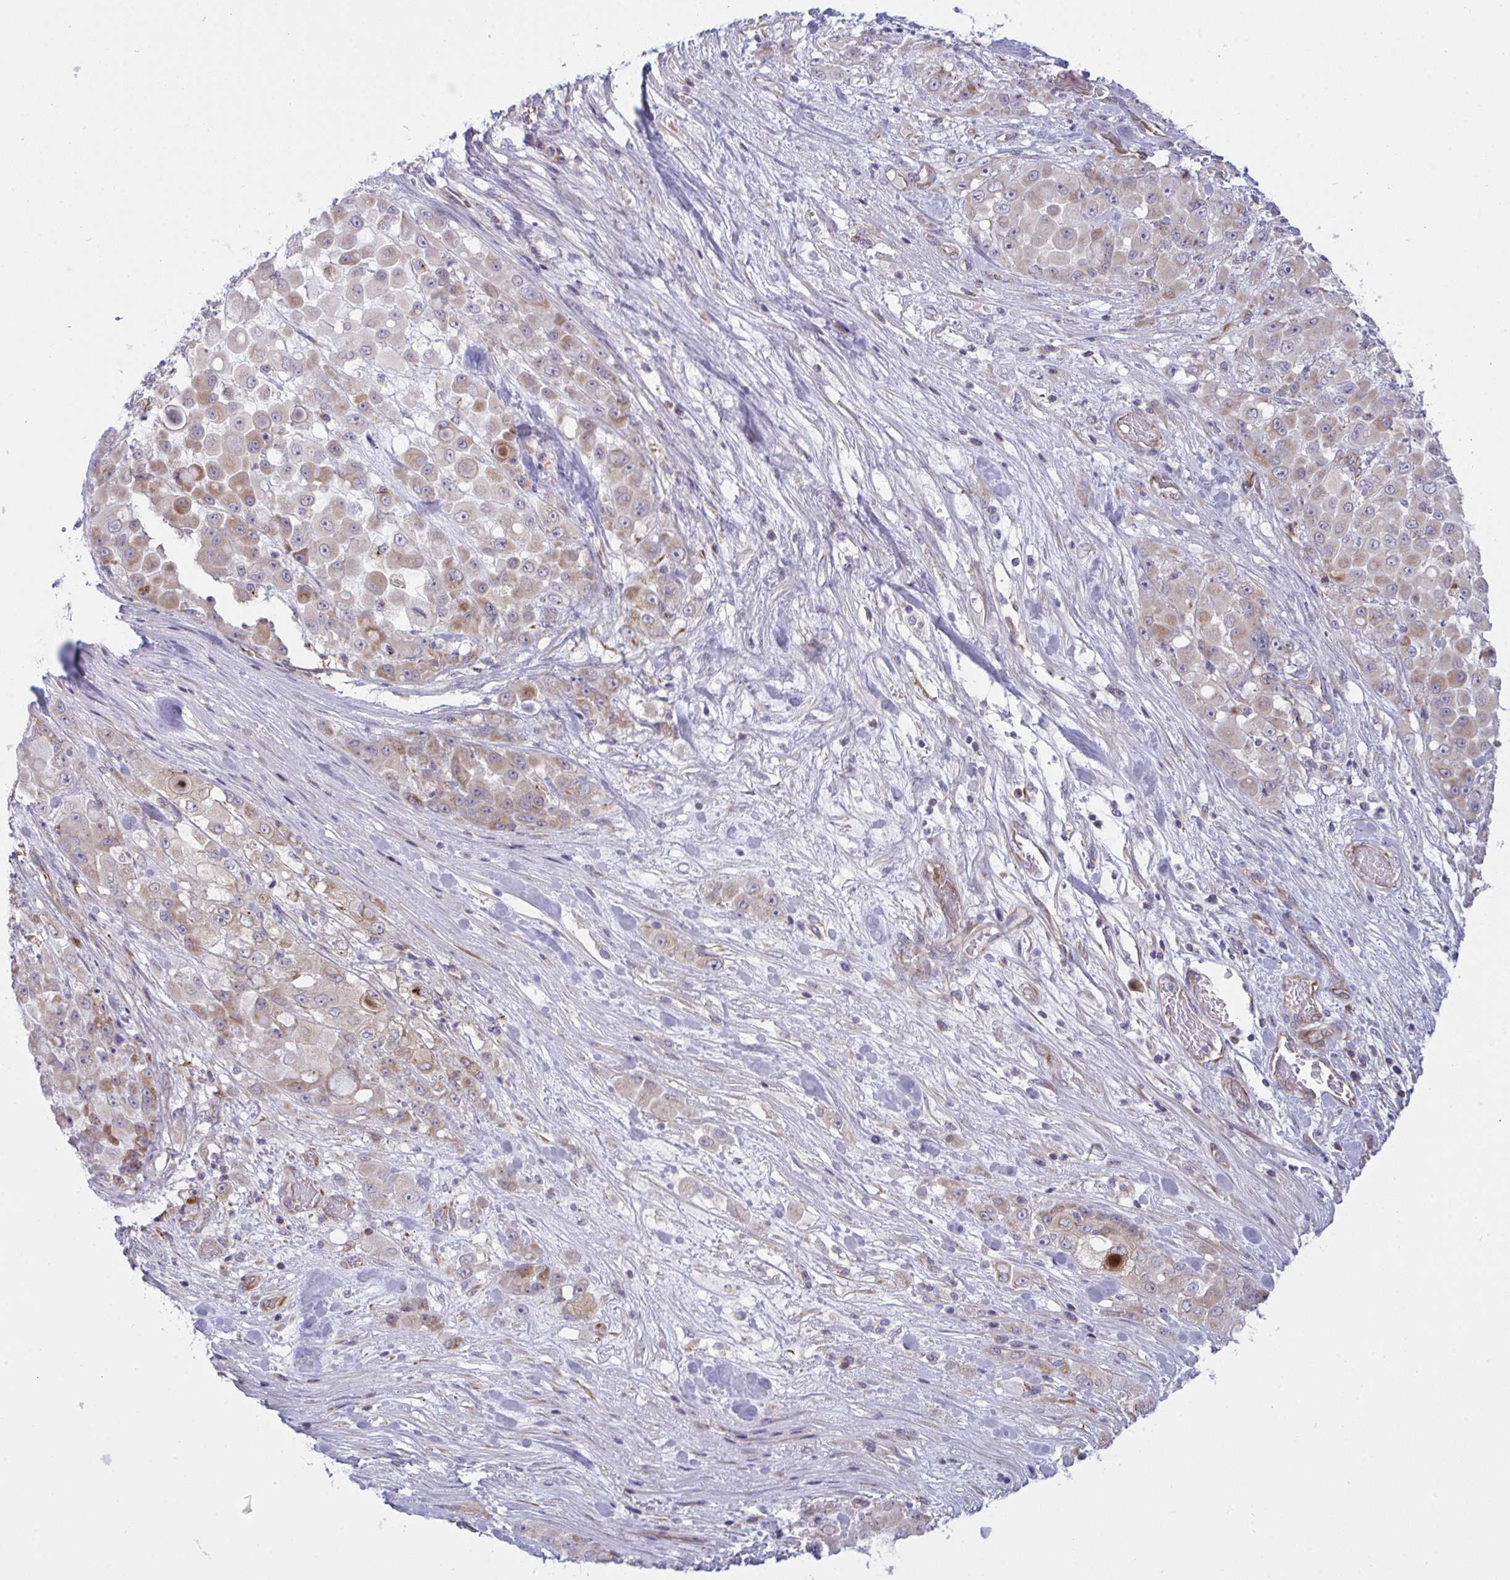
{"staining": {"intensity": "moderate", "quantity": "25%-75%", "location": "cytoplasmic/membranous"}, "tissue": "stomach cancer", "cell_type": "Tumor cells", "image_type": "cancer", "snomed": [{"axis": "morphology", "description": "Adenocarcinoma, NOS"}, {"axis": "topography", "description": "Stomach"}], "caption": "Protein analysis of stomach cancer tissue exhibits moderate cytoplasmic/membranous expression in approximately 25%-75% of tumor cells.", "gene": "DCBLD1", "patient": {"sex": "female", "age": 76}}